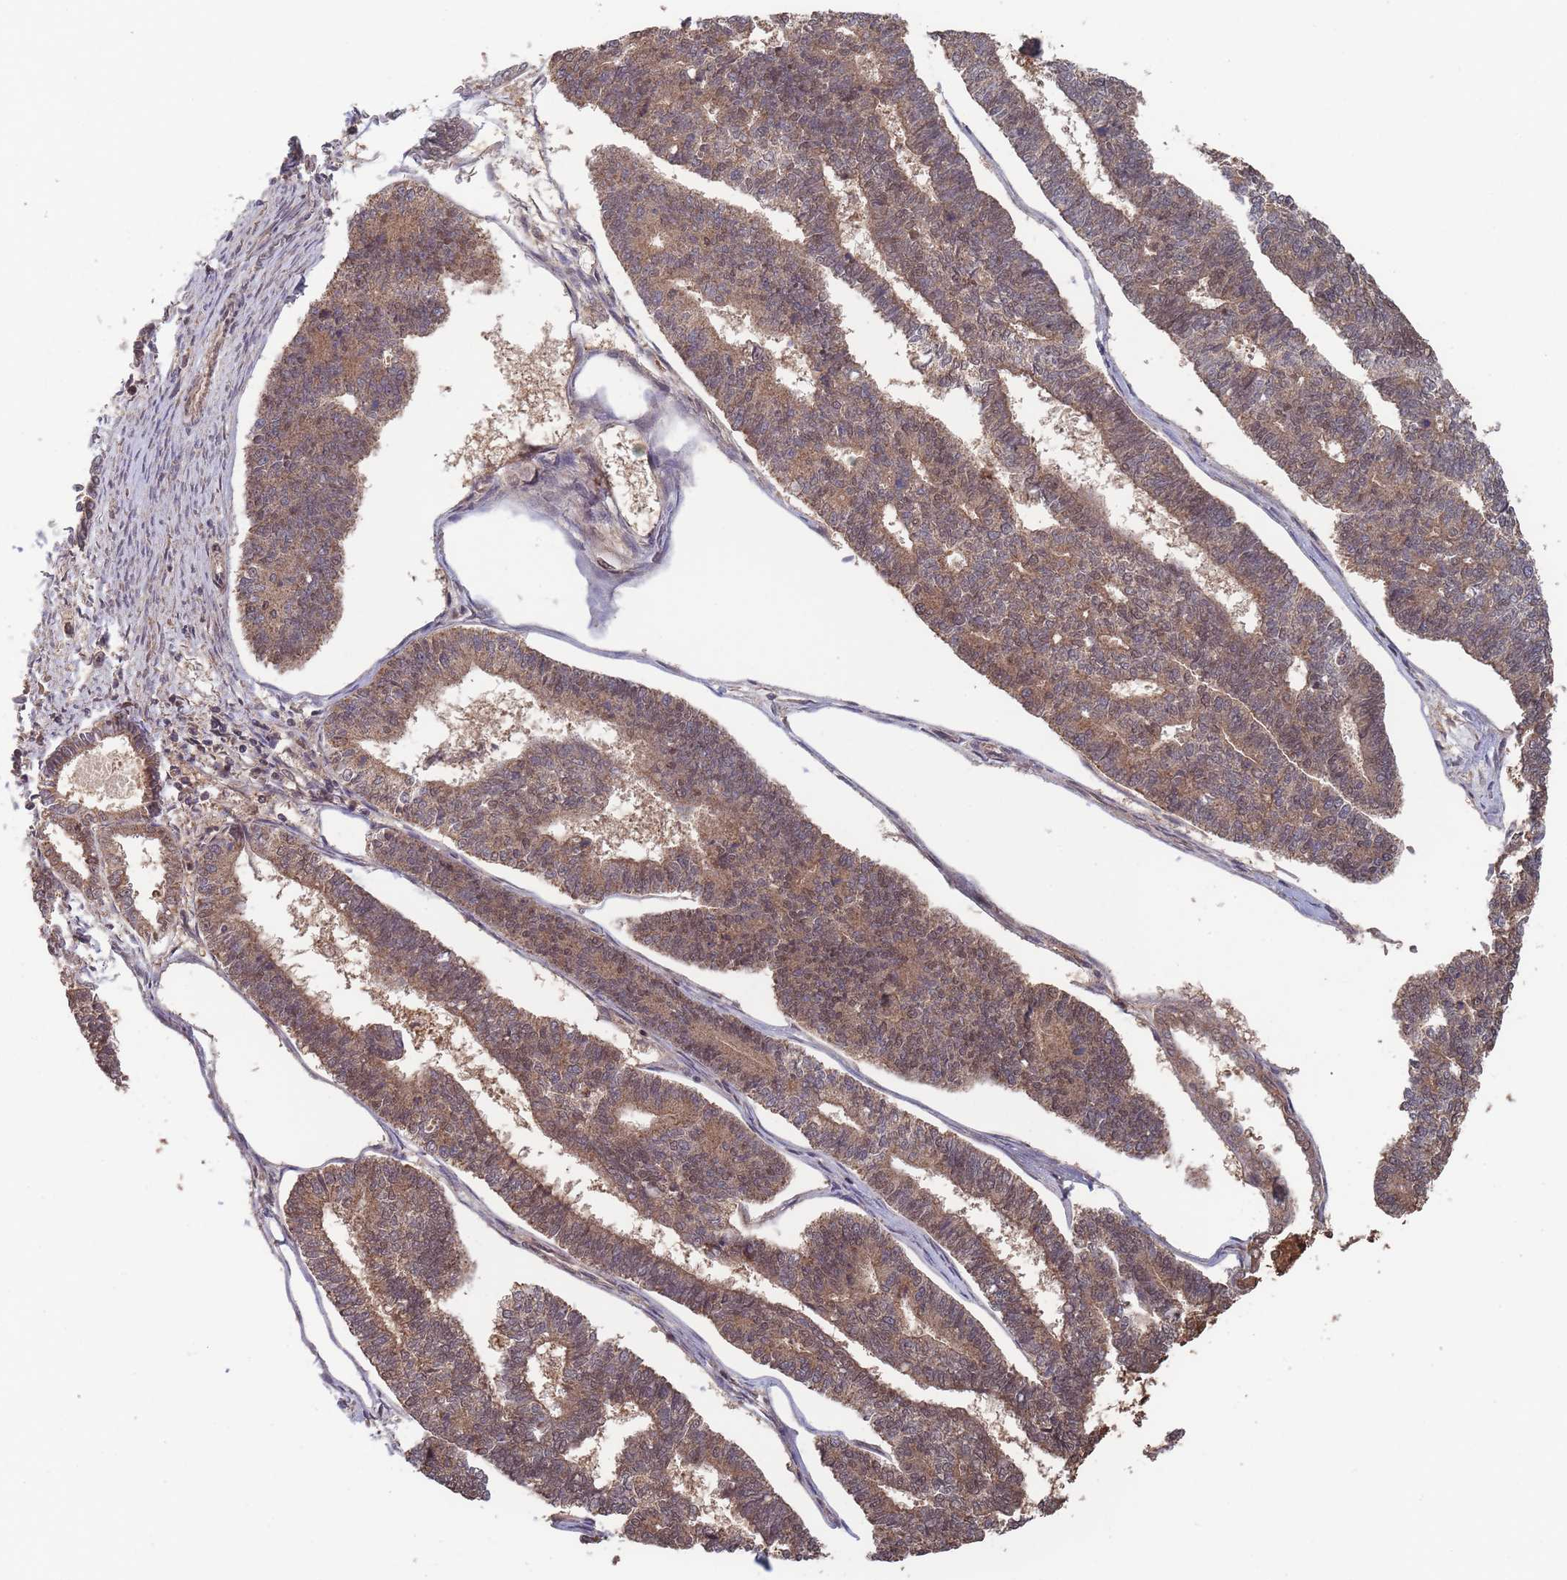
{"staining": {"intensity": "moderate", "quantity": ">75%", "location": "cytoplasmic/membranous,nuclear"}, "tissue": "endometrial cancer", "cell_type": "Tumor cells", "image_type": "cancer", "snomed": [{"axis": "morphology", "description": "Adenocarcinoma, NOS"}, {"axis": "topography", "description": "Endometrium"}], "caption": "Endometrial cancer stained for a protein (brown) demonstrates moderate cytoplasmic/membranous and nuclear positive expression in approximately >75% of tumor cells.", "gene": "SF3B1", "patient": {"sex": "female", "age": 70}}